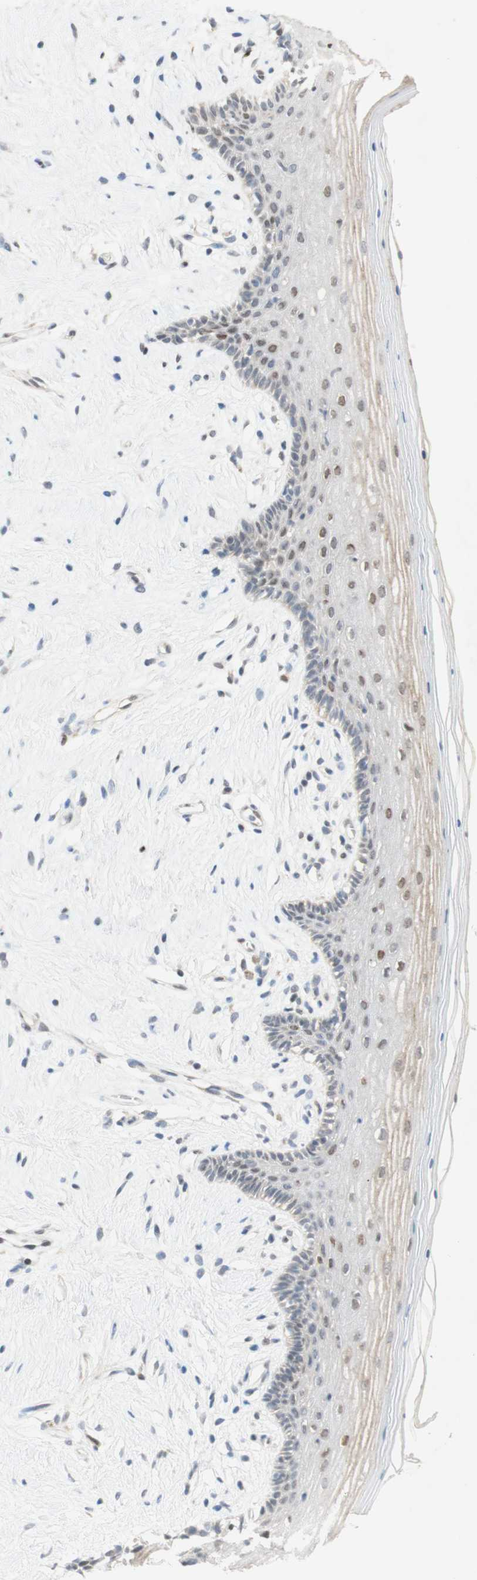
{"staining": {"intensity": "moderate", "quantity": "25%-75%", "location": "cytoplasmic/membranous,nuclear"}, "tissue": "vagina", "cell_type": "Squamous epithelial cells", "image_type": "normal", "snomed": [{"axis": "morphology", "description": "Normal tissue, NOS"}, {"axis": "topography", "description": "Vagina"}], "caption": "Brown immunohistochemical staining in benign human vagina displays moderate cytoplasmic/membranous,nuclear staining in approximately 25%-75% of squamous epithelial cells.", "gene": "DNMT3A", "patient": {"sex": "female", "age": 44}}